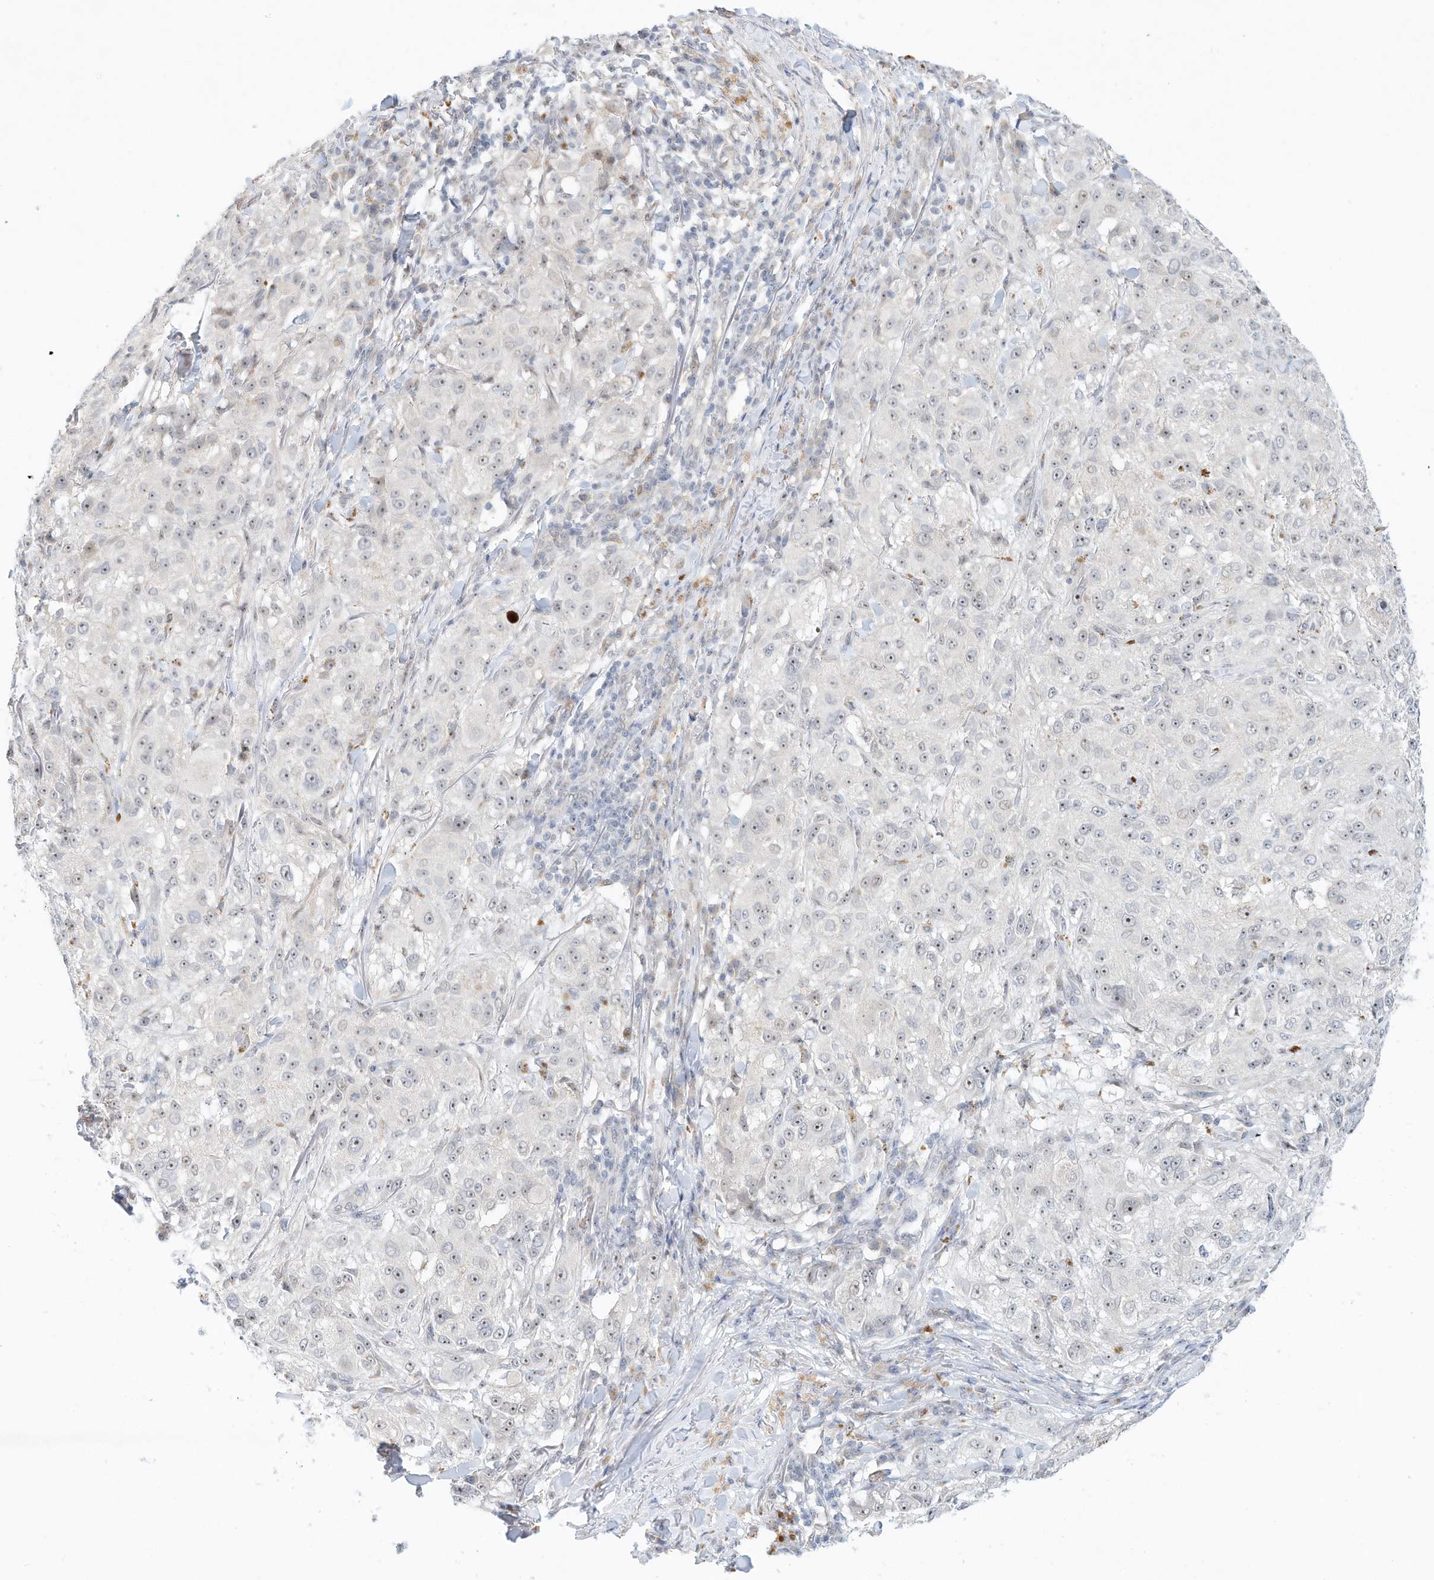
{"staining": {"intensity": "weak", "quantity": "<25%", "location": "nuclear"}, "tissue": "melanoma", "cell_type": "Tumor cells", "image_type": "cancer", "snomed": [{"axis": "morphology", "description": "Necrosis, NOS"}, {"axis": "morphology", "description": "Malignant melanoma, NOS"}, {"axis": "topography", "description": "Skin"}], "caption": "Tumor cells are negative for brown protein staining in malignant melanoma.", "gene": "PAK6", "patient": {"sex": "female", "age": 87}}